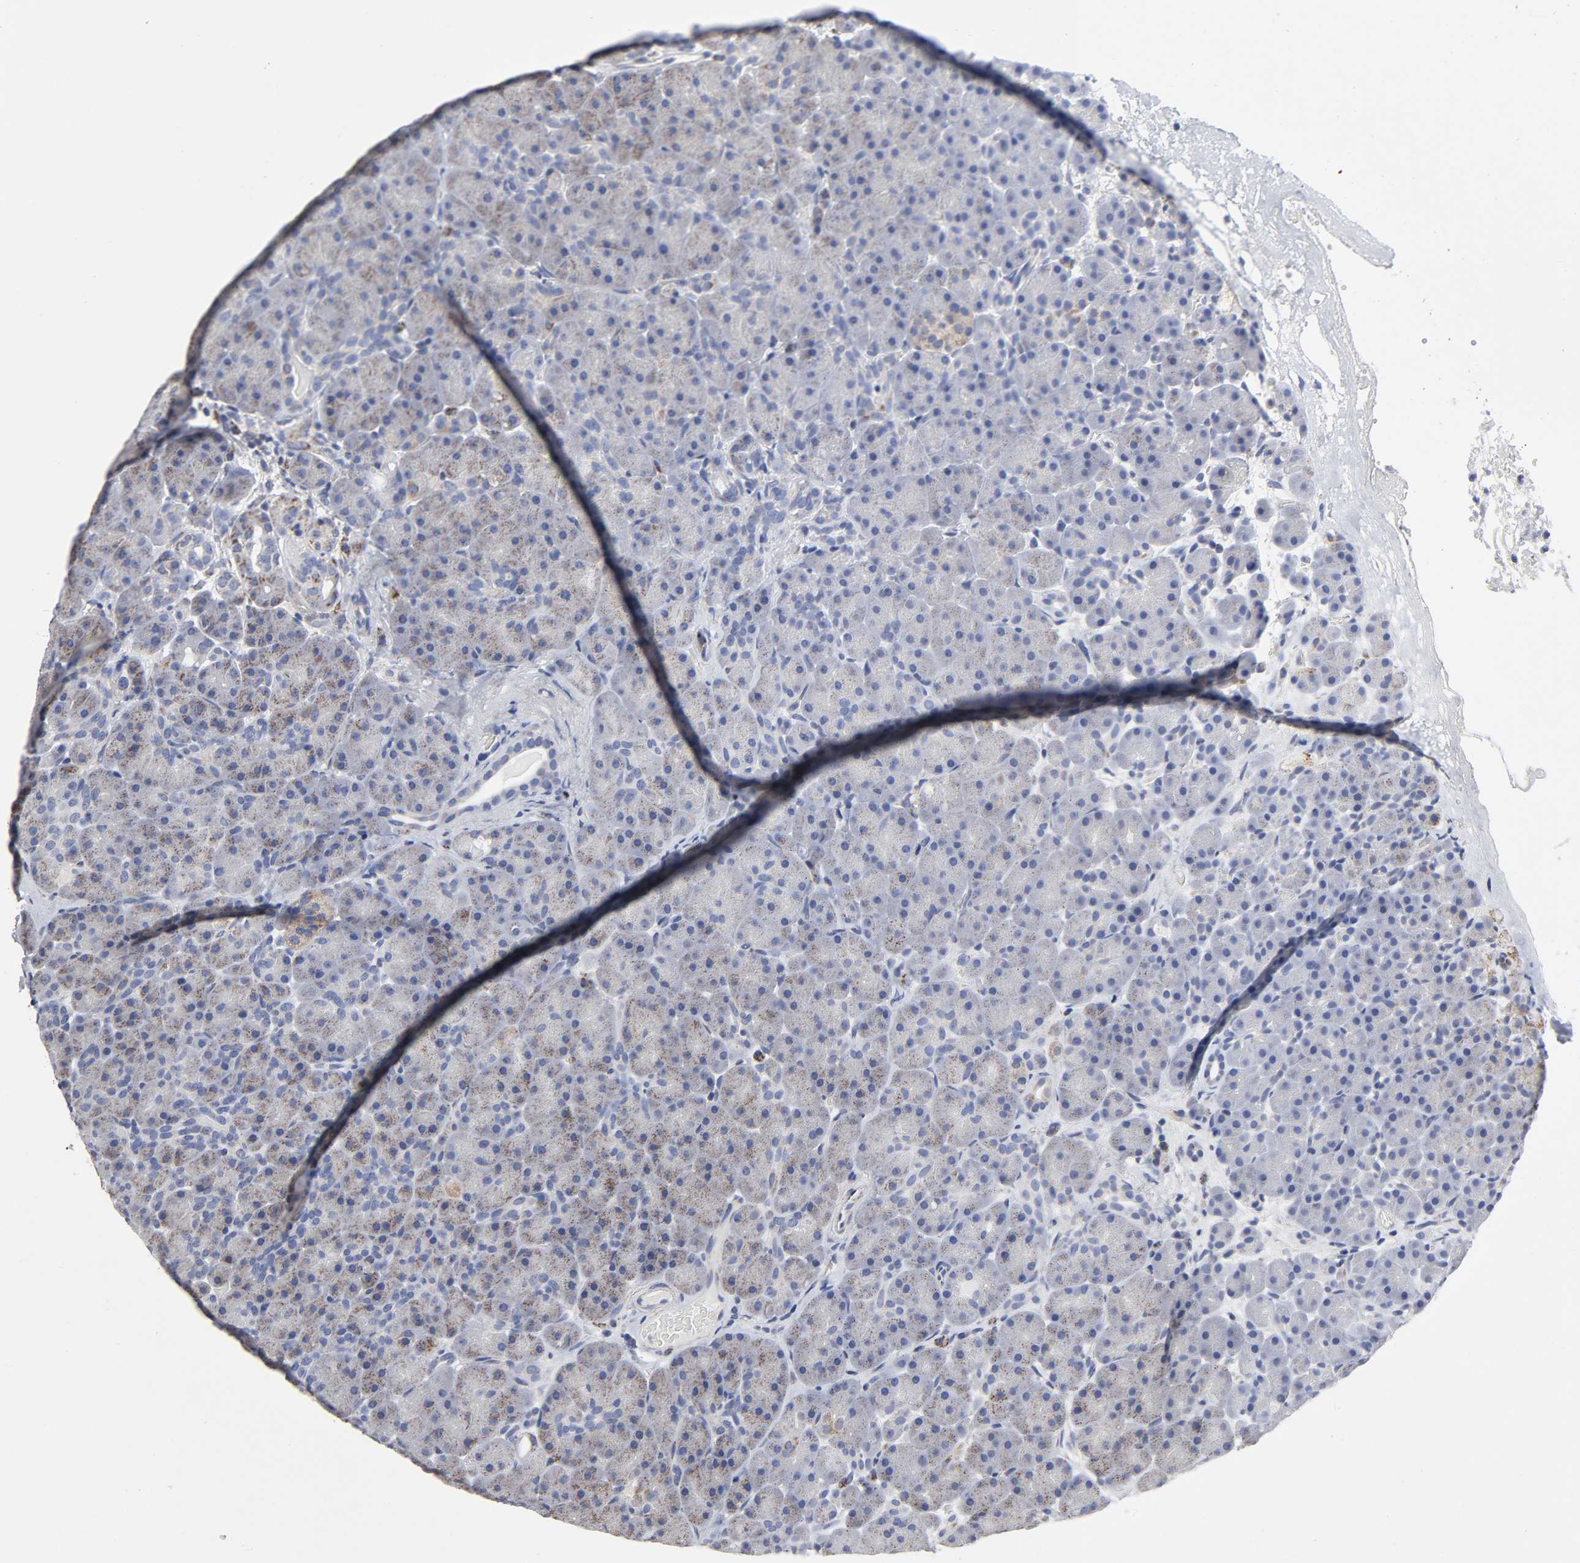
{"staining": {"intensity": "weak", "quantity": "<25%", "location": "cytoplasmic/membranous"}, "tissue": "pancreas", "cell_type": "Exocrine glandular cells", "image_type": "normal", "snomed": [{"axis": "morphology", "description": "Normal tissue, NOS"}, {"axis": "topography", "description": "Pancreas"}], "caption": "Pancreas stained for a protein using immunohistochemistry demonstrates no staining exocrine glandular cells.", "gene": "AOPEP", "patient": {"sex": "male", "age": 66}}